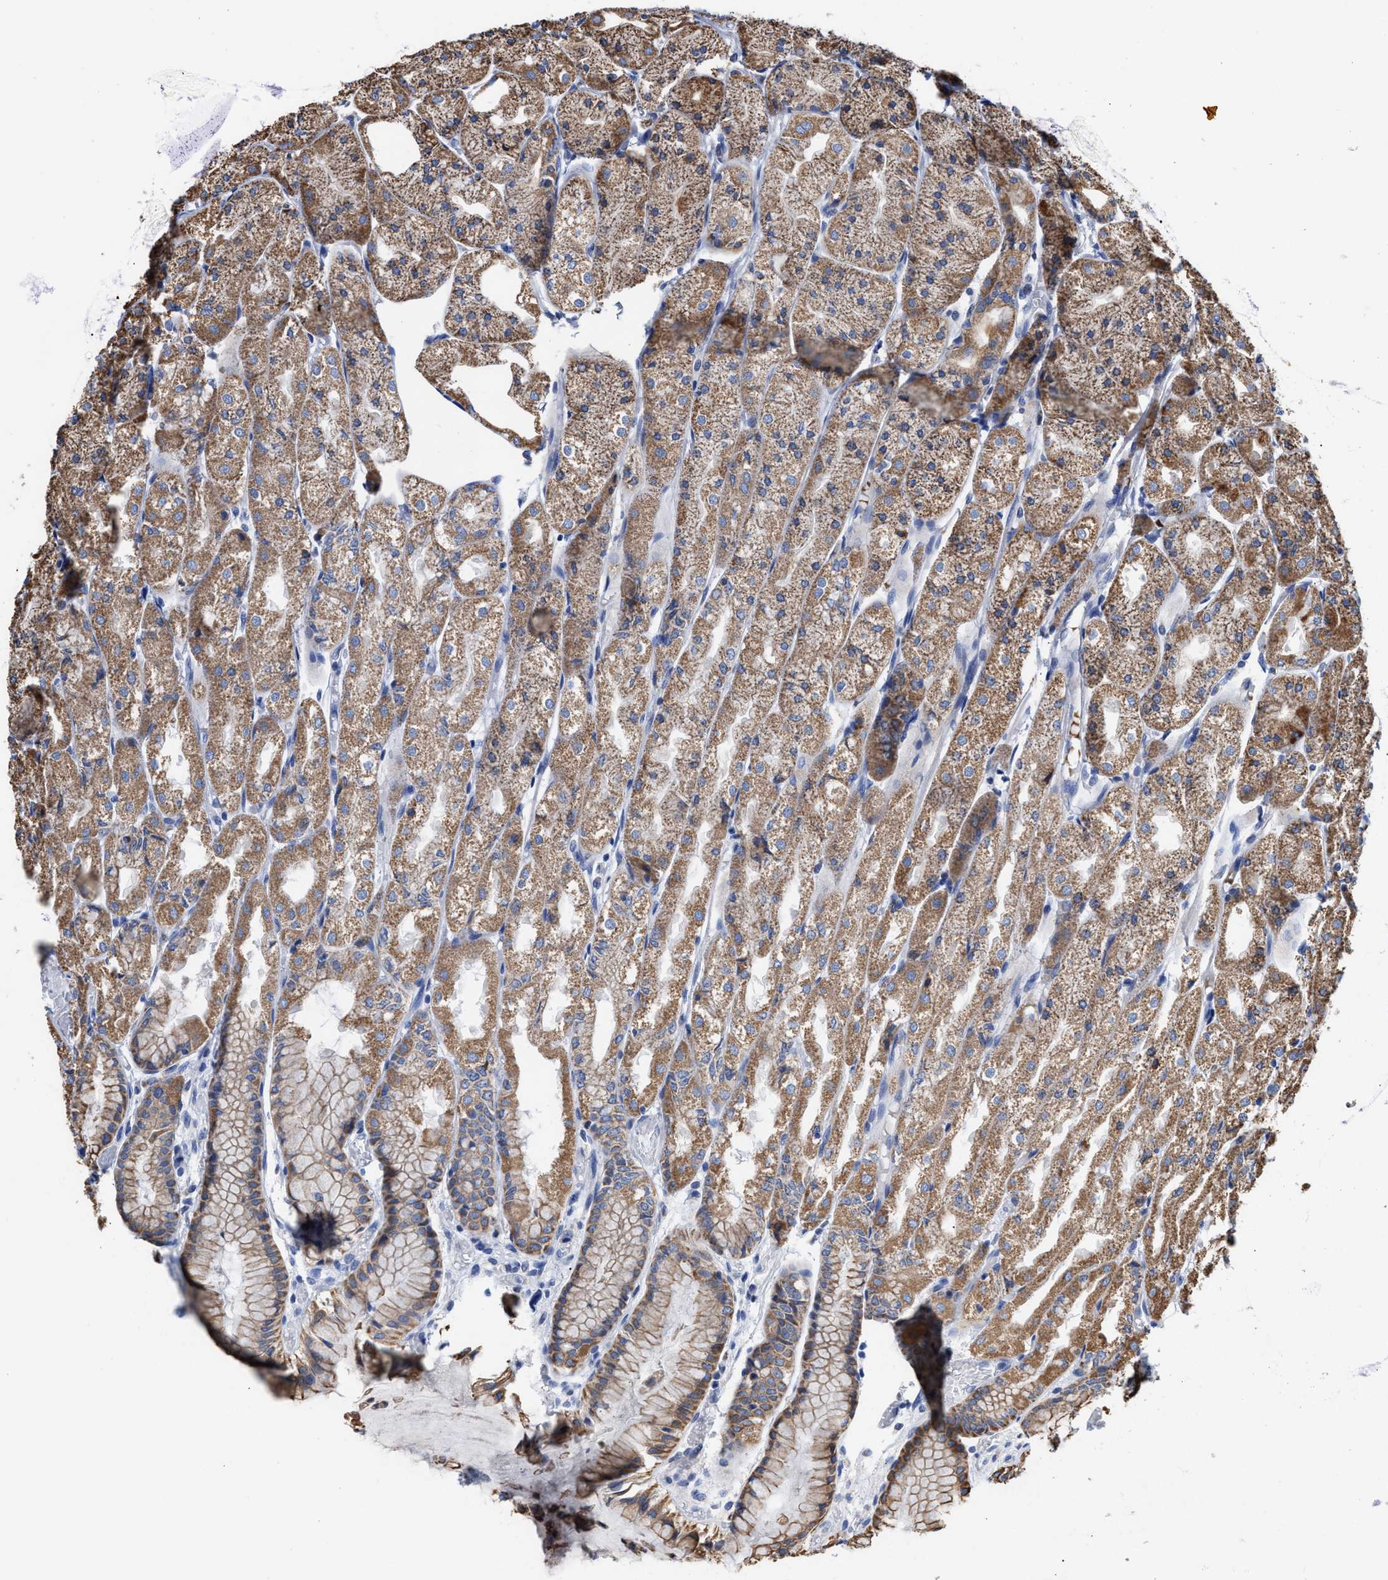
{"staining": {"intensity": "moderate", "quantity": ">75%", "location": "cytoplasmic/membranous"}, "tissue": "stomach", "cell_type": "Glandular cells", "image_type": "normal", "snomed": [{"axis": "morphology", "description": "Normal tissue, NOS"}, {"axis": "topography", "description": "Stomach, upper"}], "caption": "IHC image of normal human stomach stained for a protein (brown), which demonstrates medium levels of moderate cytoplasmic/membranous expression in about >75% of glandular cells.", "gene": "JAG1", "patient": {"sex": "male", "age": 72}}